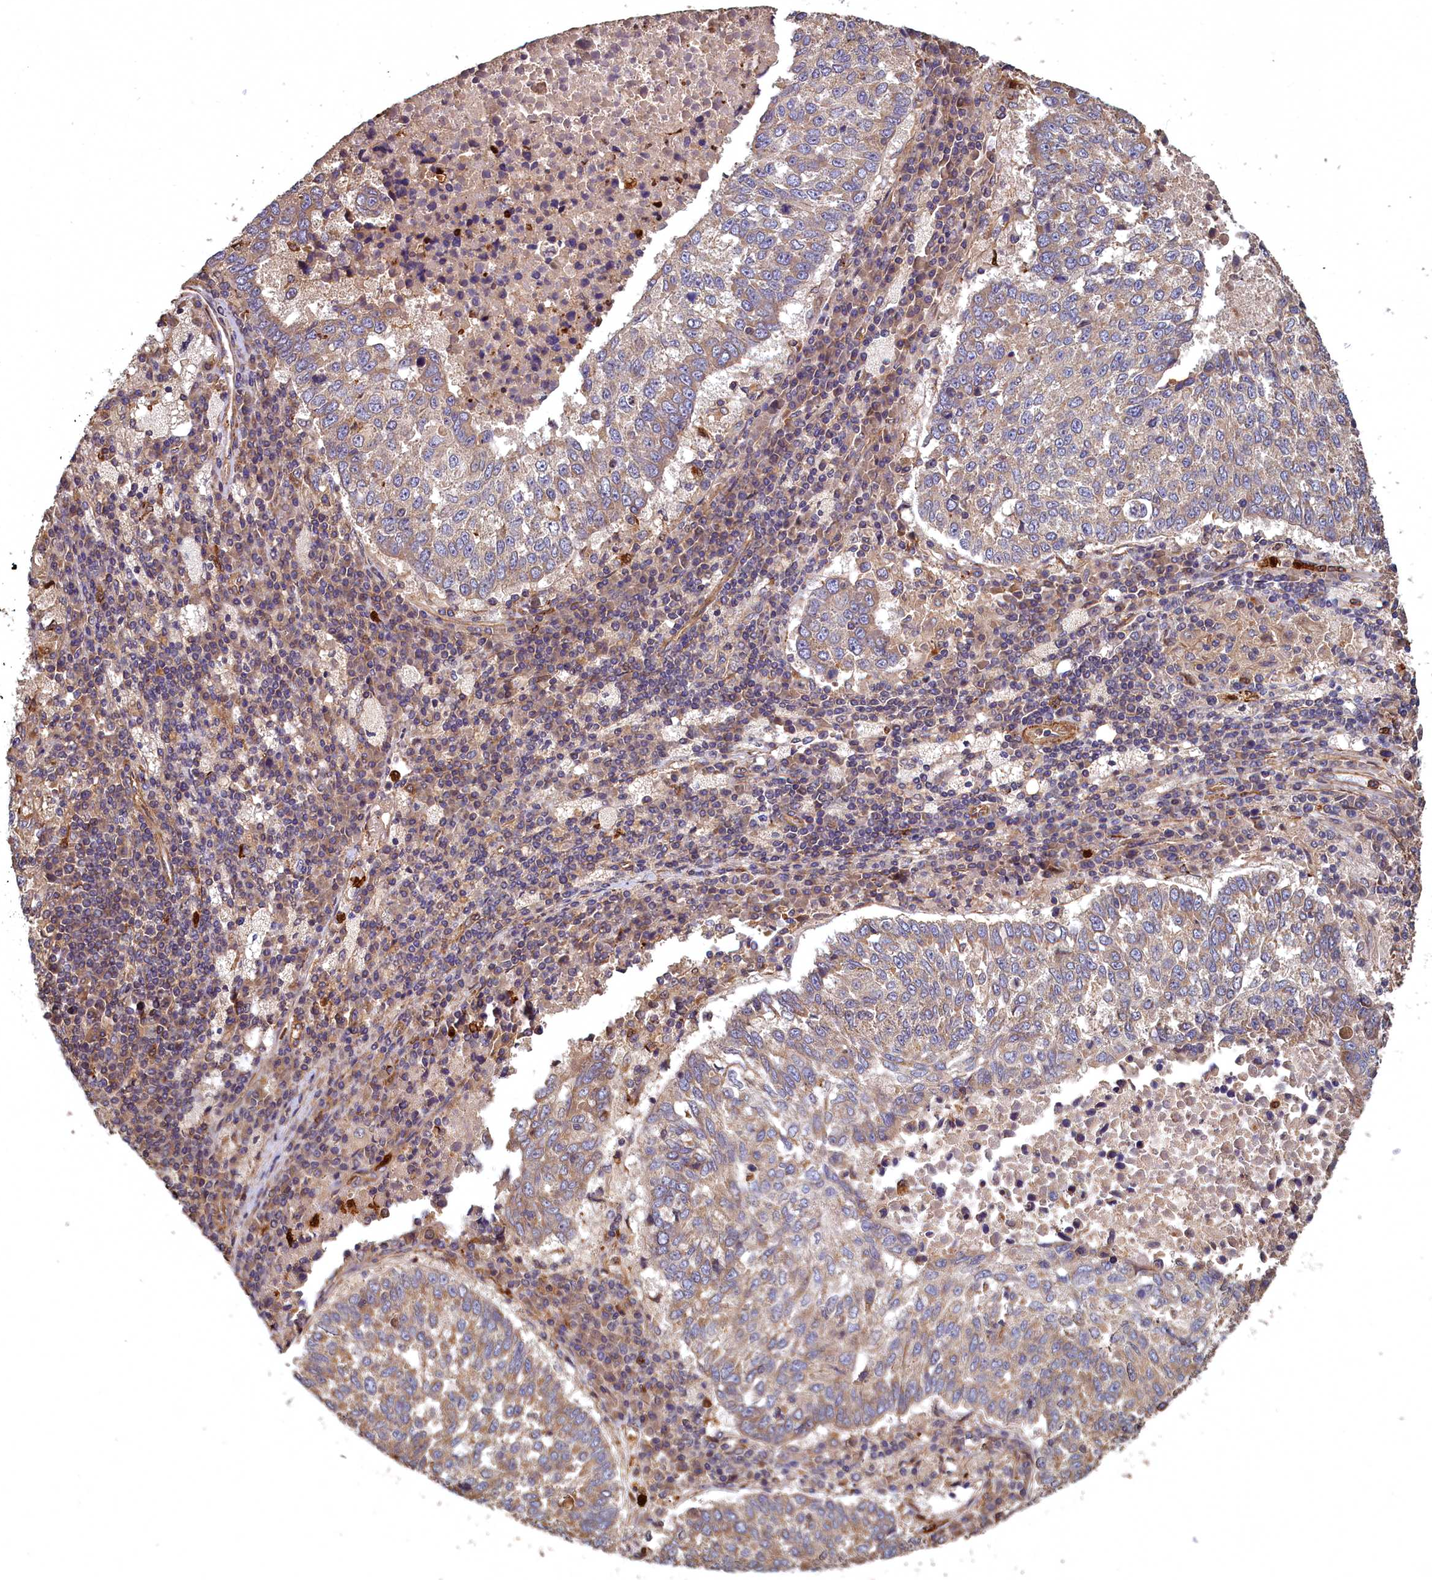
{"staining": {"intensity": "moderate", "quantity": "25%-75%", "location": "cytoplasmic/membranous"}, "tissue": "lung cancer", "cell_type": "Tumor cells", "image_type": "cancer", "snomed": [{"axis": "morphology", "description": "Squamous cell carcinoma, NOS"}, {"axis": "topography", "description": "Lung"}], "caption": "Moderate cytoplasmic/membranous staining is present in approximately 25%-75% of tumor cells in squamous cell carcinoma (lung).", "gene": "CCDC102B", "patient": {"sex": "male", "age": 73}}